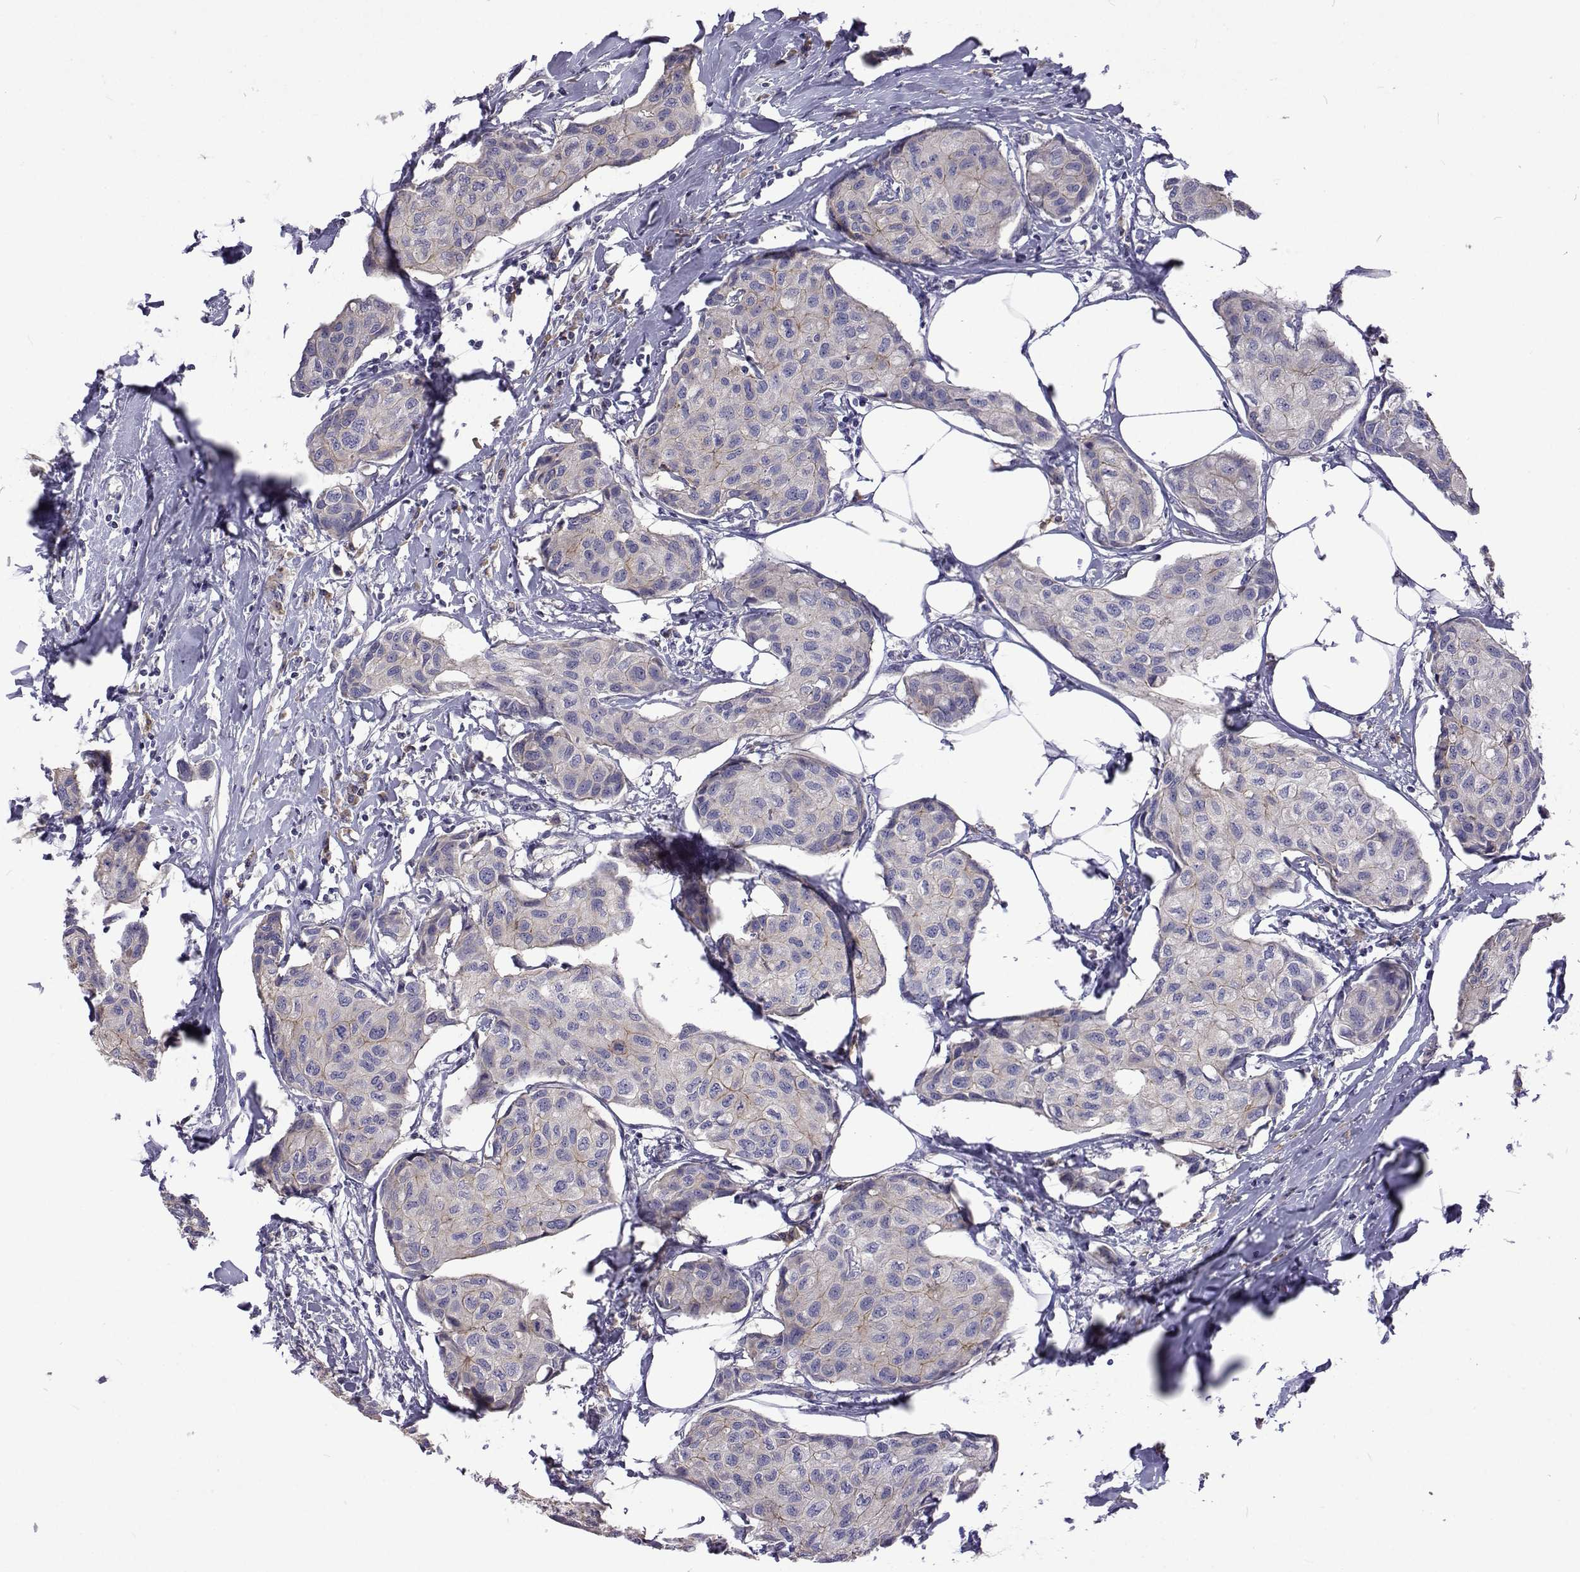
{"staining": {"intensity": "negative", "quantity": "none", "location": "none"}, "tissue": "breast cancer", "cell_type": "Tumor cells", "image_type": "cancer", "snomed": [{"axis": "morphology", "description": "Duct carcinoma"}, {"axis": "topography", "description": "Breast"}], "caption": "Immunohistochemistry (IHC) image of neoplastic tissue: breast cancer stained with DAB demonstrates no significant protein expression in tumor cells.", "gene": "NPR3", "patient": {"sex": "female", "age": 80}}